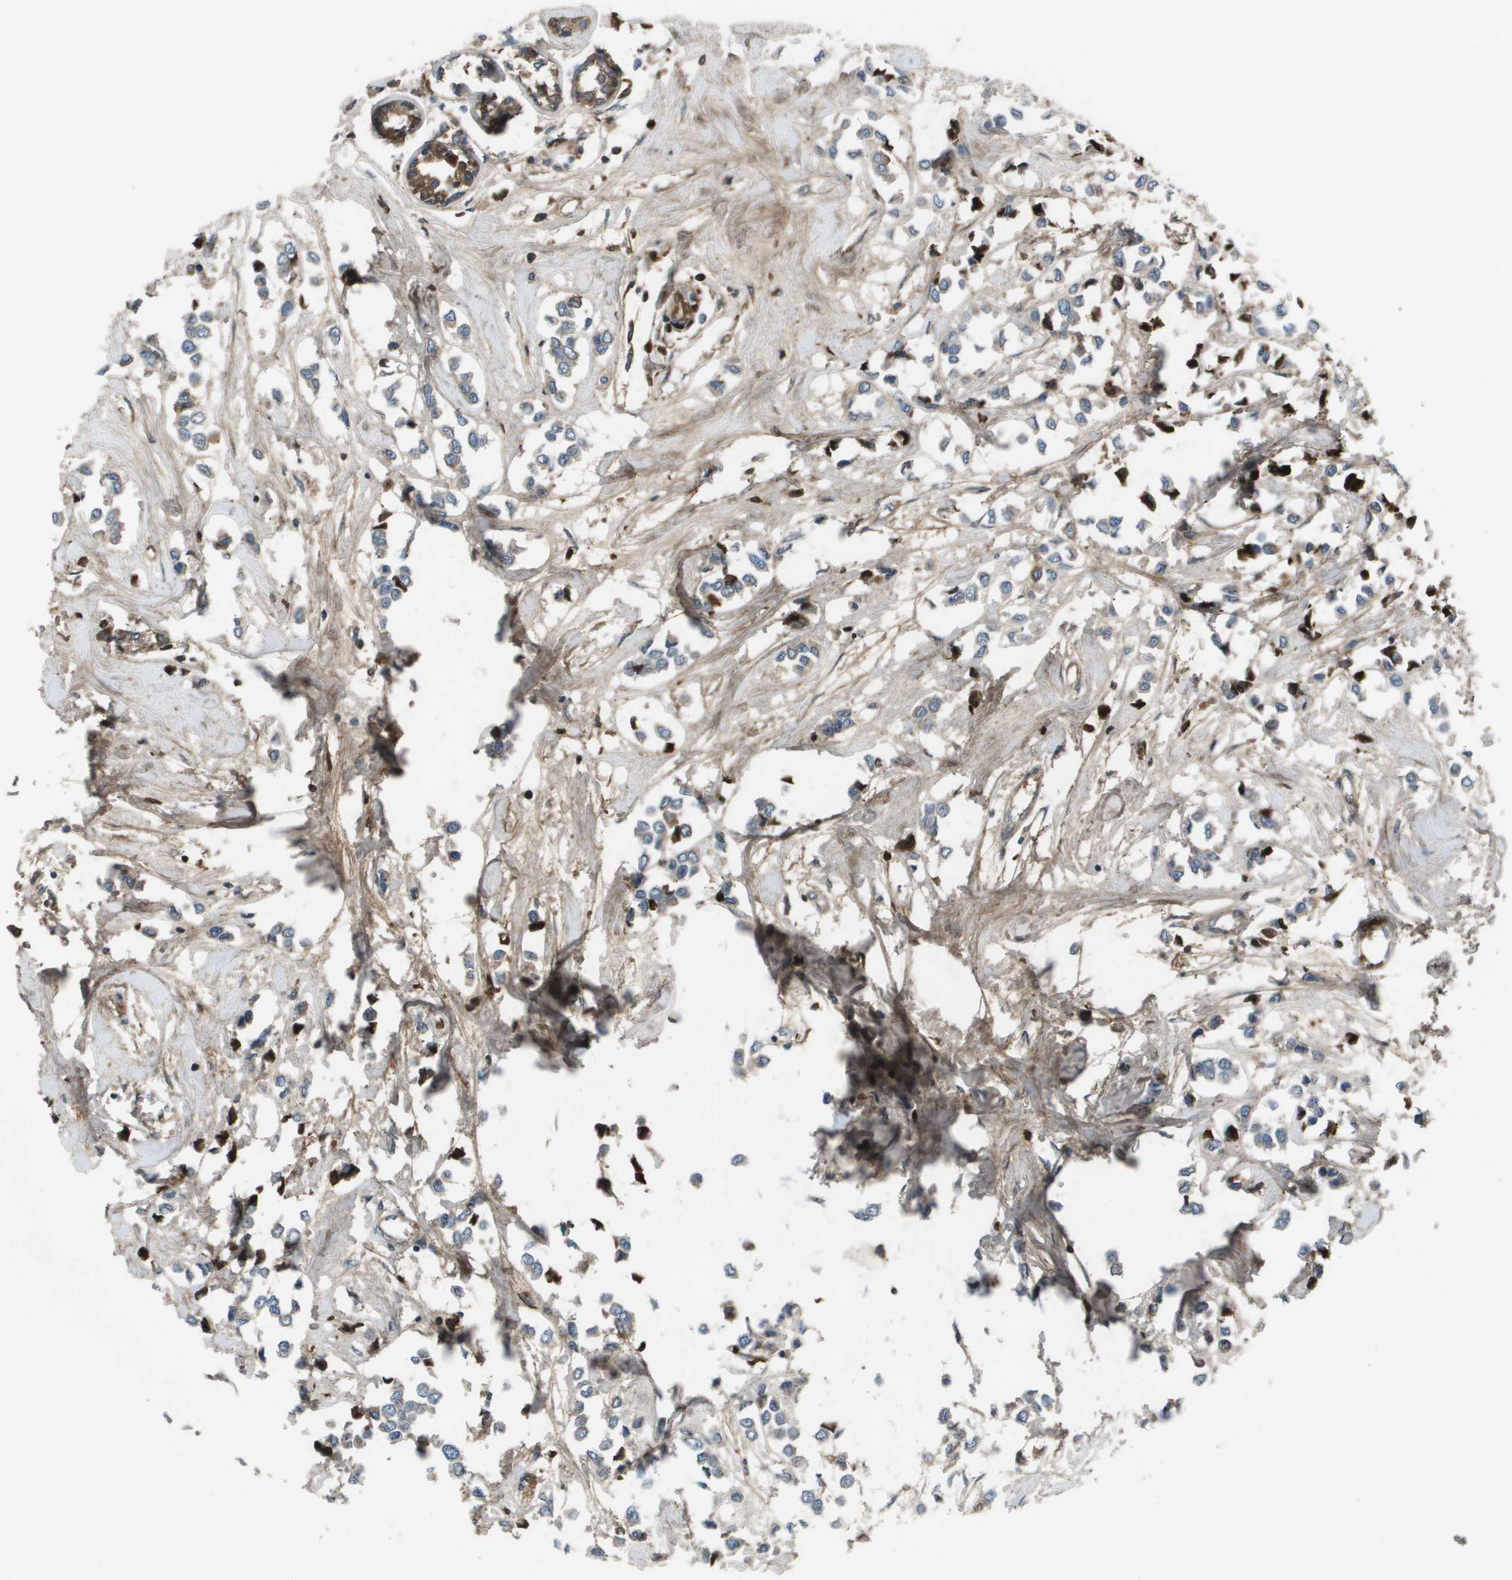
{"staining": {"intensity": "weak", "quantity": "25%-75%", "location": "cytoplasmic/membranous"}, "tissue": "breast cancer", "cell_type": "Tumor cells", "image_type": "cancer", "snomed": [{"axis": "morphology", "description": "Lobular carcinoma"}, {"axis": "topography", "description": "Breast"}], "caption": "Tumor cells exhibit low levels of weak cytoplasmic/membranous staining in about 25%-75% of cells in human breast cancer (lobular carcinoma).", "gene": "PCOLCE", "patient": {"sex": "female", "age": 51}}